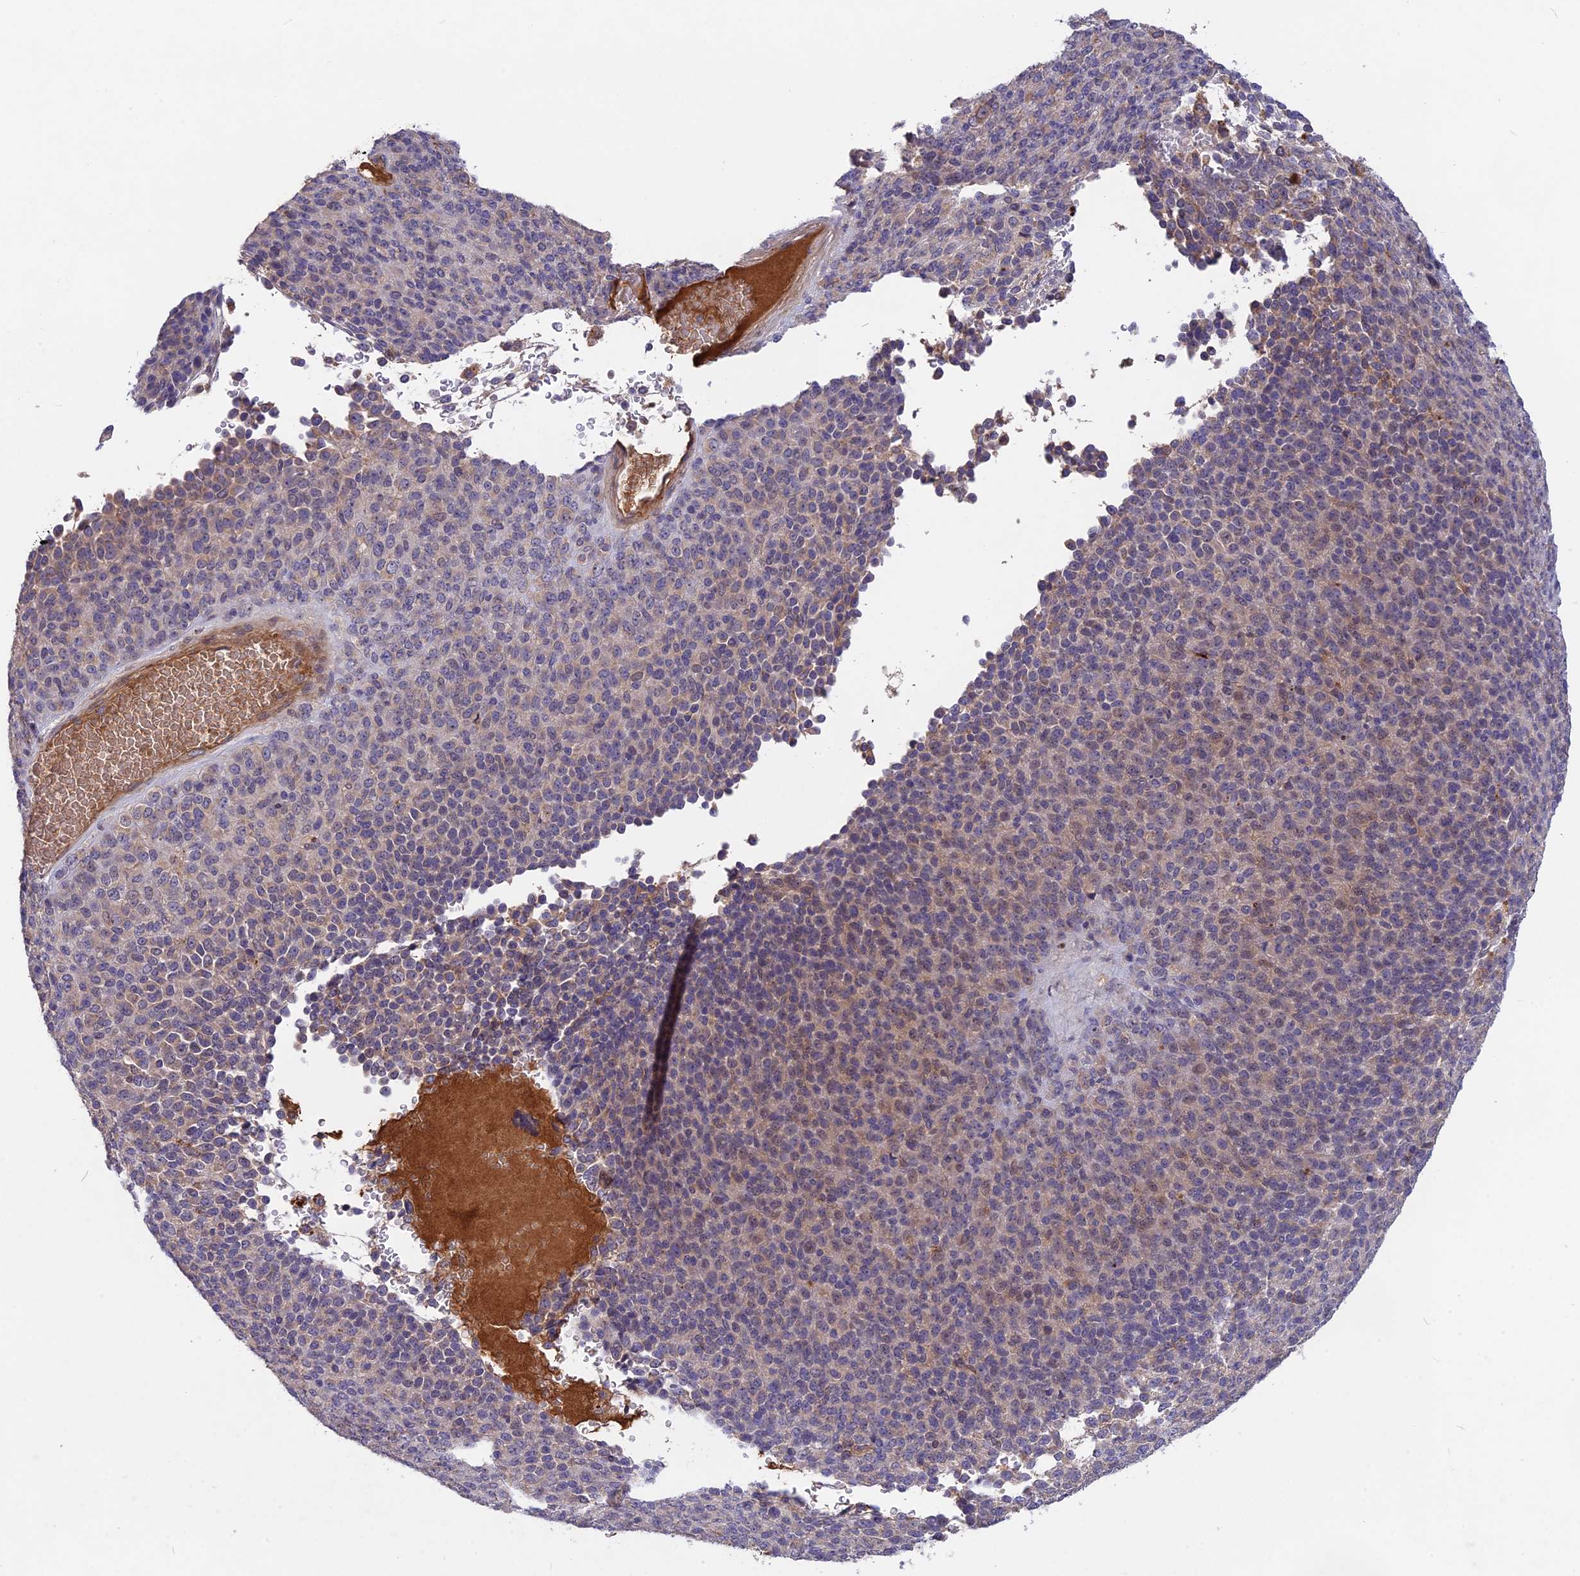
{"staining": {"intensity": "weak", "quantity": "<25%", "location": "cytoplasmic/membranous"}, "tissue": "melanoma", "cell_type": "Tumor cells", "image_type": "cancer", "snomed": [{"axis": "morphology", "description": "Malignant melanoma, Metastatic site"}, {"axis": "topography", "description": "Brain"}], "caption": "Tumor cells show no significant staining in melanoma.", "gene": "ADO", "patient": {"sex": "female", "age": 56}}